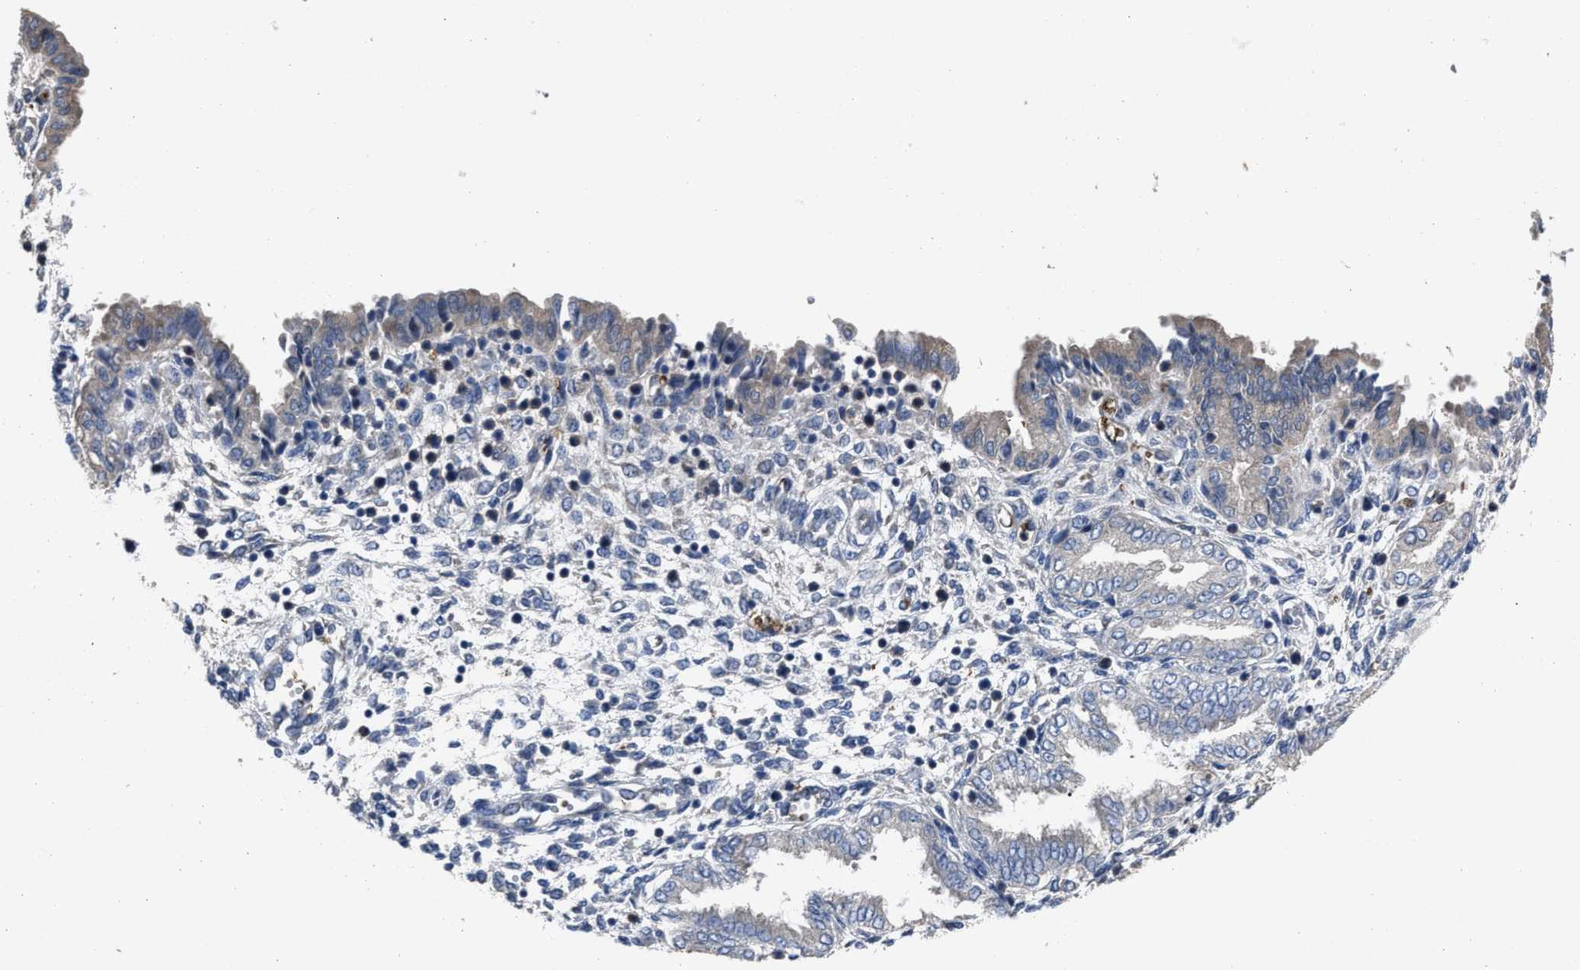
{"staining": {"intensity": "weak", "quantity": "<25%", "location": "cytoplasmic/membranous"}, "tissue": "endometrium", "cell_type": "Cells in endometrial stroma", "image_type": "normal", "snomed": [{"axis": "morphology", "description": "Normal tissue, NOS"}, {"axis": "topography", "description": "Endometrium"}], "caption": "Immunohistochemical staining of normal human endometrium demonstrates no significant positivity in cells in endometrial stroma.", "gene": "UPF1", "patient": {"sex": "female", "age": 33}}